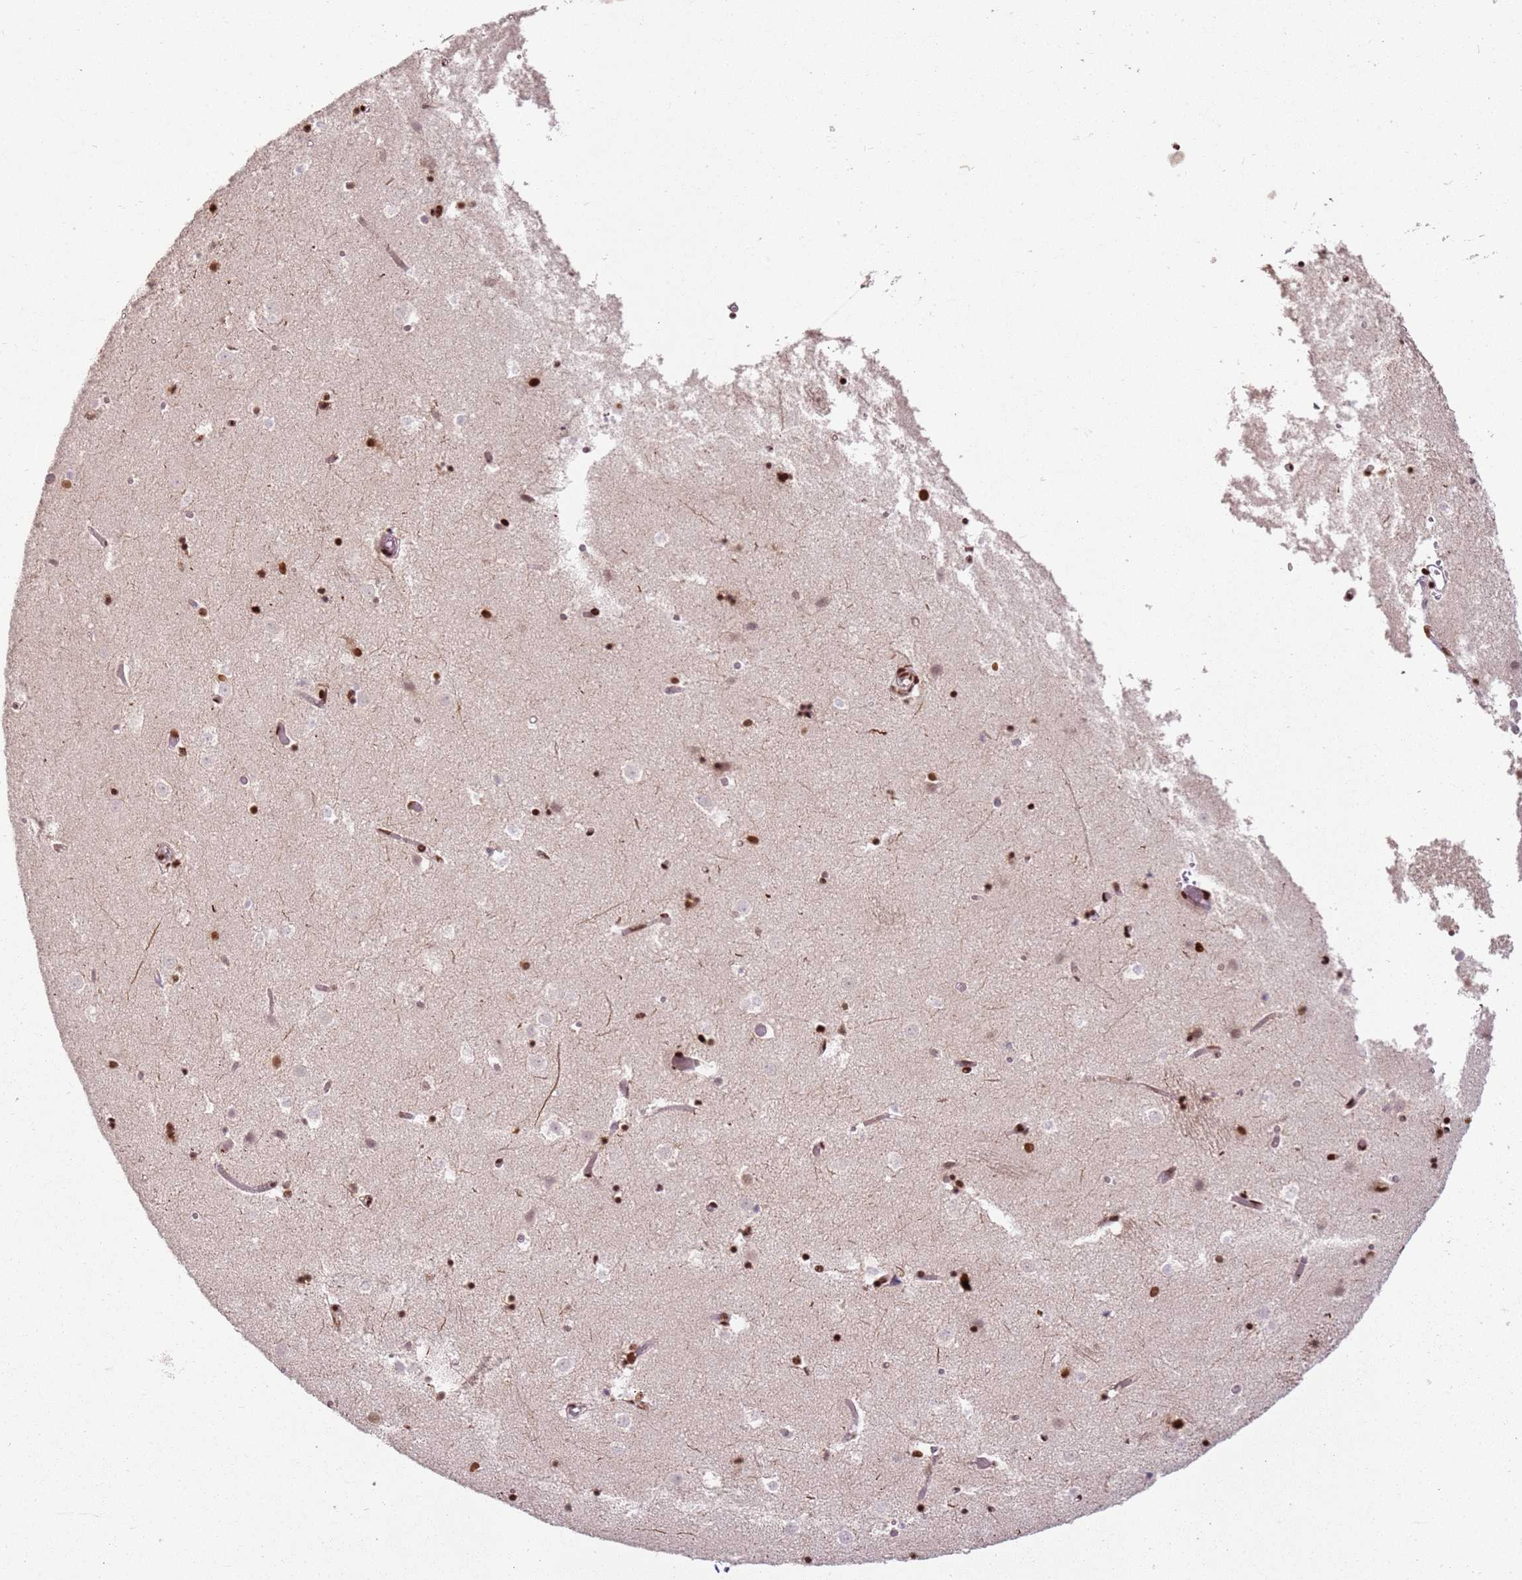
{"staining": {"intensity": "moderate", "quantity": "<25%", "location": "nuclear"}, "tissue": "caudate", "cell_type": "Glial cells", "image_type": "normal", "snomed": [{"axis": "morphology", "description": "Normal tissue, NOS"}, {"axis": "topography", "description": "Lateral ventricle wall"}], "caption": "Protein staining demonstrates moderate nuclear staining in approximately <25% of glial cells in benign caudate. The staining was performed using DAB, with brown indicating positive protein expression. Nuclei are stained blue with hematoxylin.", "gene": "TENT4A", "patient": {"sex": "female", "age": 52}}